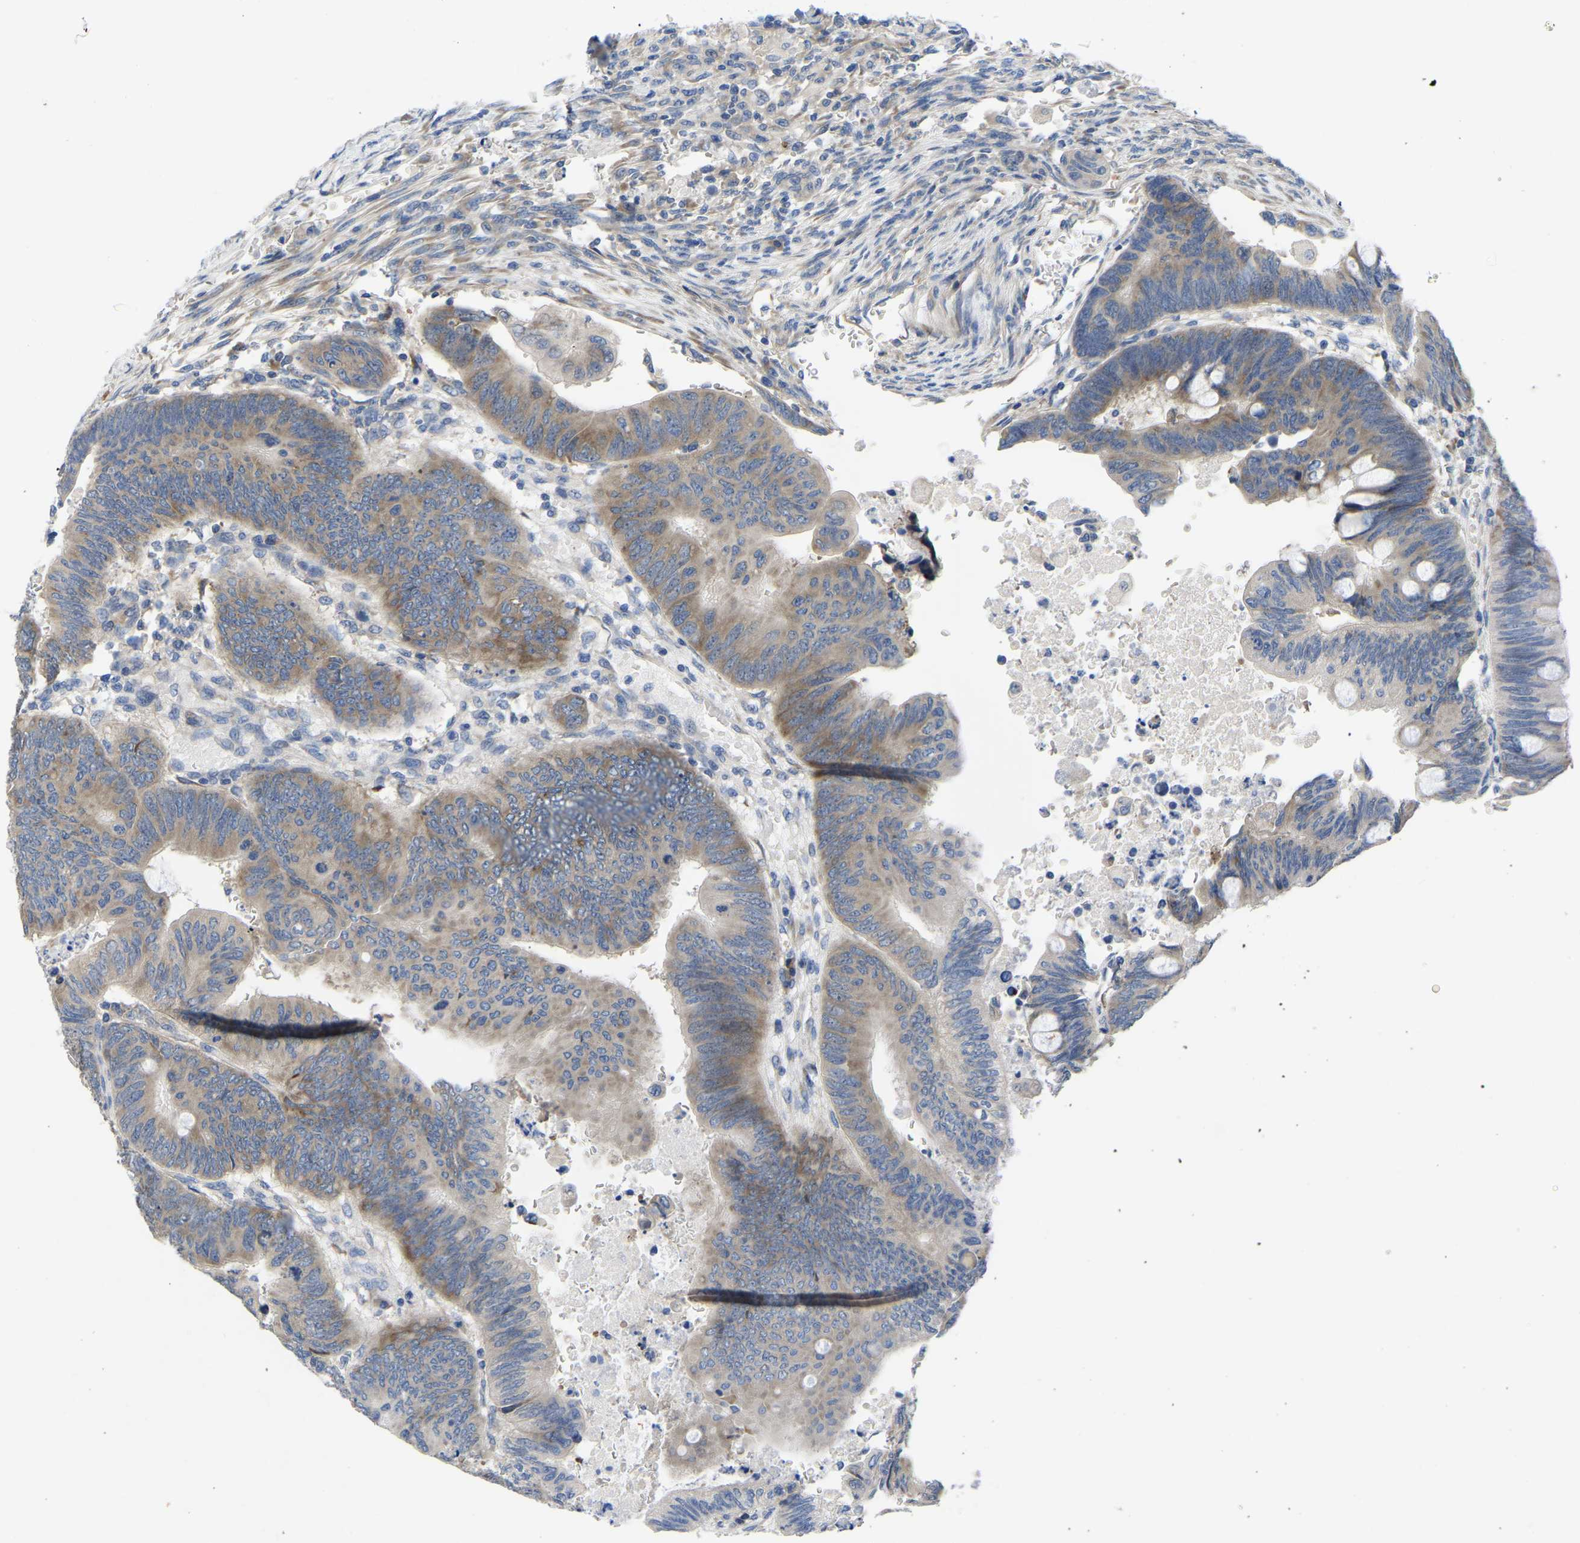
{"staining": {"intensity": "moderate", "quantity": ">75%", "location": "cytoplasmic/membranous"}, "tissue": "colorectal cancer", "cell_type": "Tumor cells", "image_type": "cancer", "snomed": [{"axis": "morphology", "description": "Normal tissue, NOS"}, {"axis": "morphology", "description": "Adenocarcinoma, NOS"}, {"axis": "topography", "description": "Rectum"}, {"axis": "topography", "description": "Peripheral nerve tissue"}], "caption": "Colorectal adenocarcinoma tissue shows moderate cytoplasmic/membranous expression in approximately >75% of tumor cells", "gene": "ABCA10", "patient": {"sex": "male", "age": 92}}